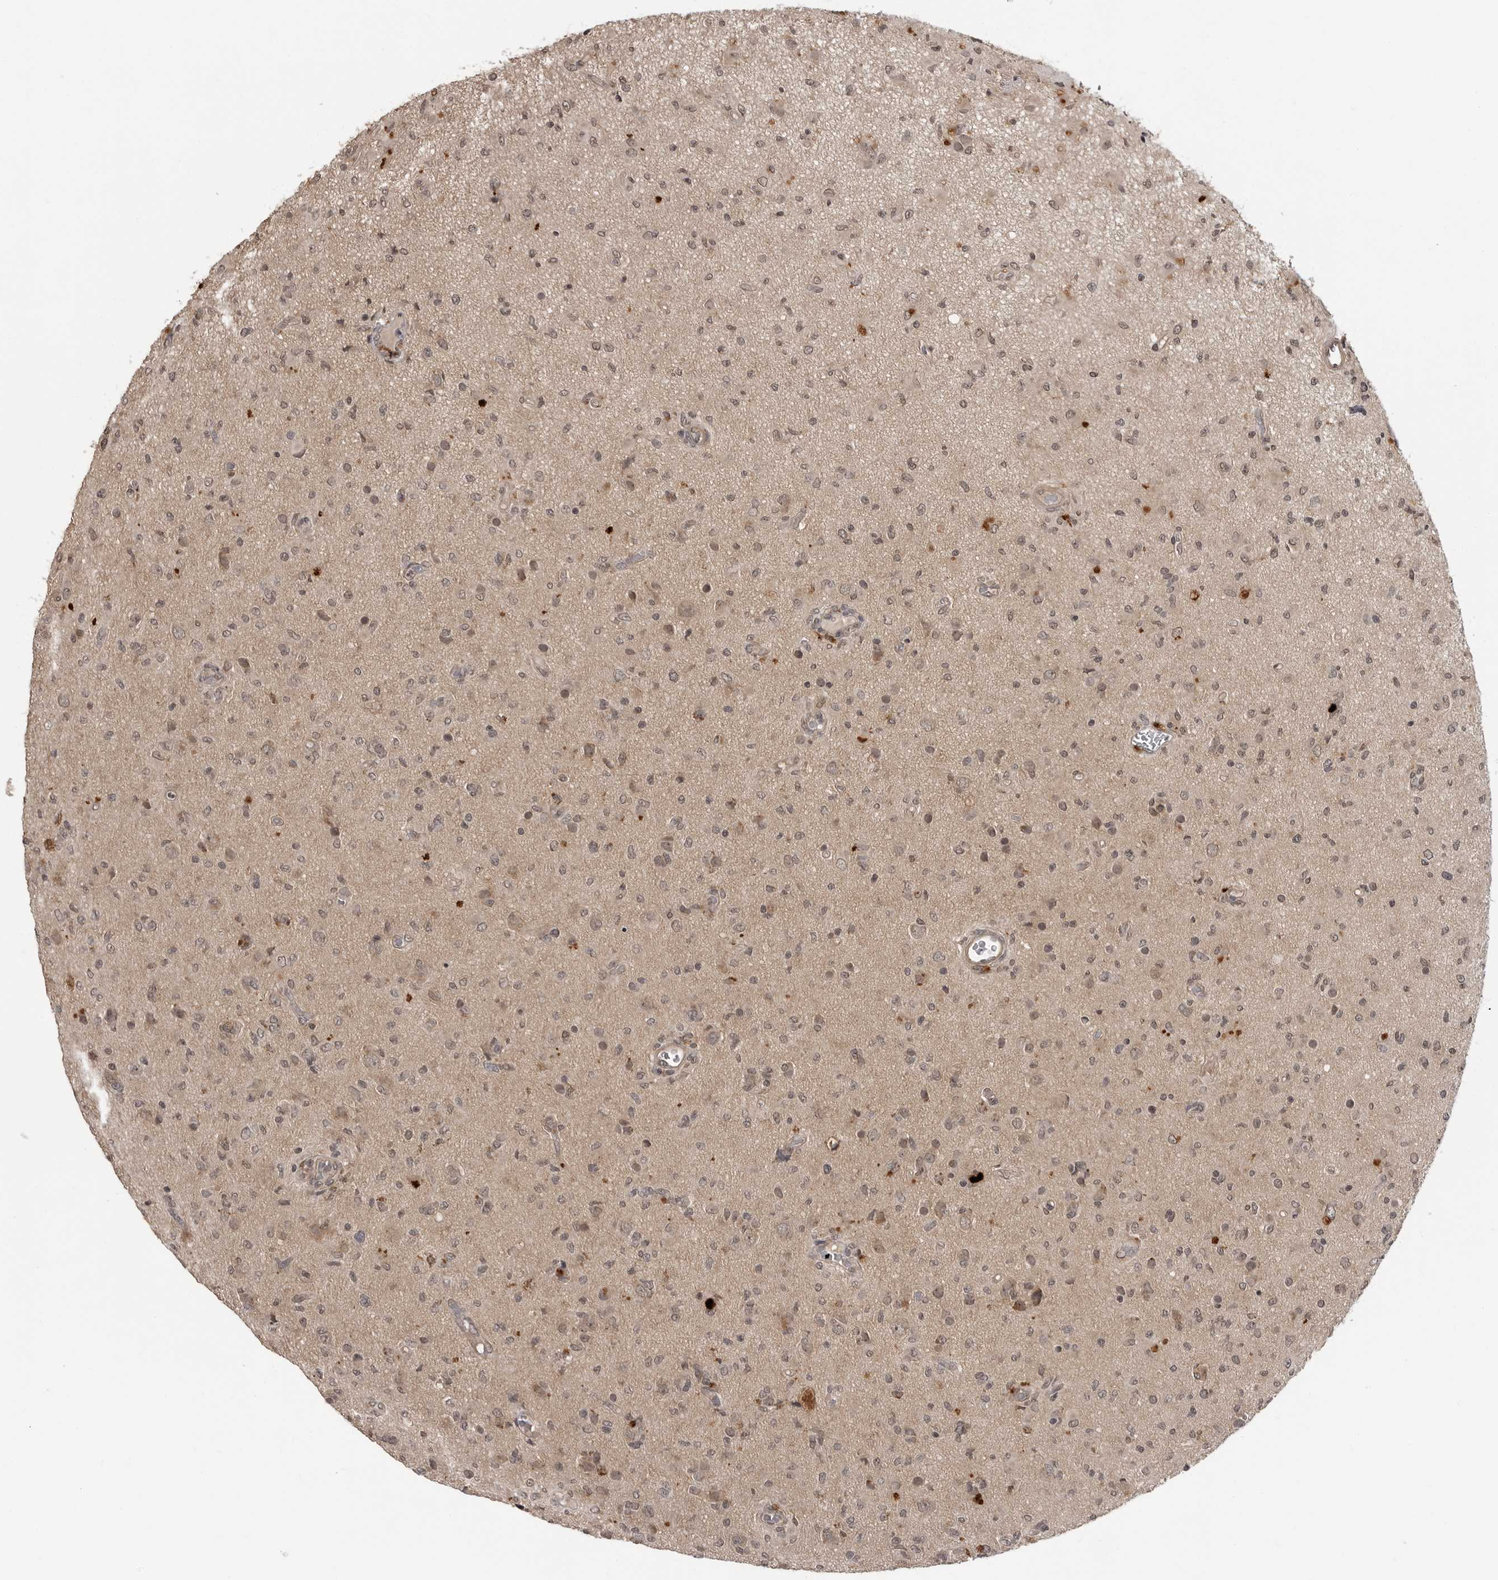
{"staining": {"intensity": "weak", "quantity": "<25%", "location": "nuclear"}, "tissue": "glioma", "cell_type": "Tumor cells", "image_type": "cancer", "snomed": [{"axis": "morphology", "description": "Glioma, malignant, High grade"}, {"axis": "topography", "description": "Brain"}], "caption": "Immunohistochemical staining of human glioma reveals no significant positivity in tumor cells.", "gene": "IL24", "patient": {"sex": "female", "age": 57}}